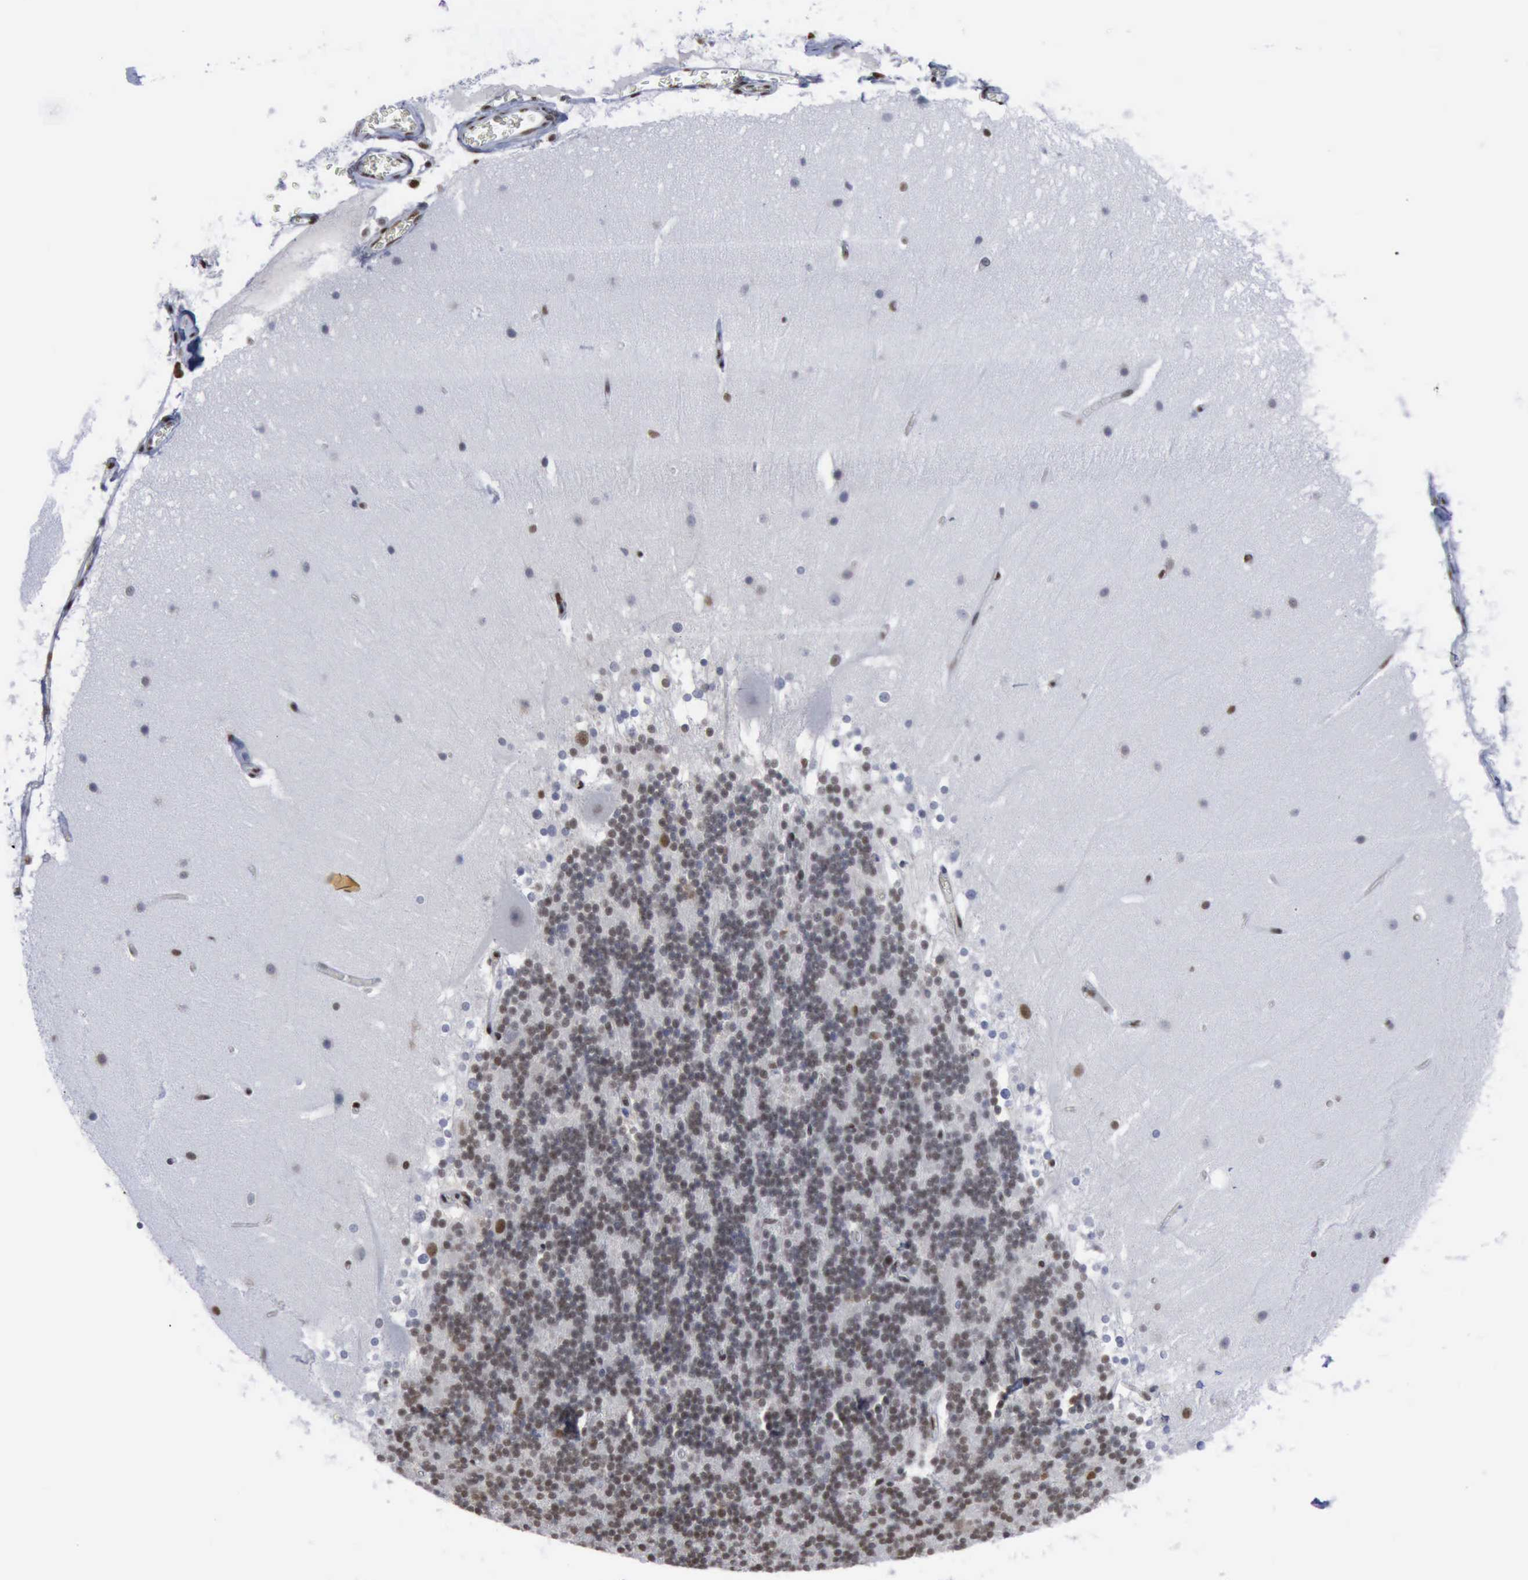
{"staining": {"intensity": "weak", "quantity": ">75%", "location": "nuclear"}, "tissue": "cerebellum", "cell_type": "Cells in granular layer", "image_type": "normal", "snomed": [{"axis": "morphology", "description": "Normal tissue, NOS"}, {"axis": "topography", "description": "Cerebellum"}], "caption": "Weak nuclear staining for a protein is appreciated in approximately >75% of cells in granular layer of normal cerebellum using IHC.", "gene": "PCNA", "patient": {"sex": "female", "age": 19}}